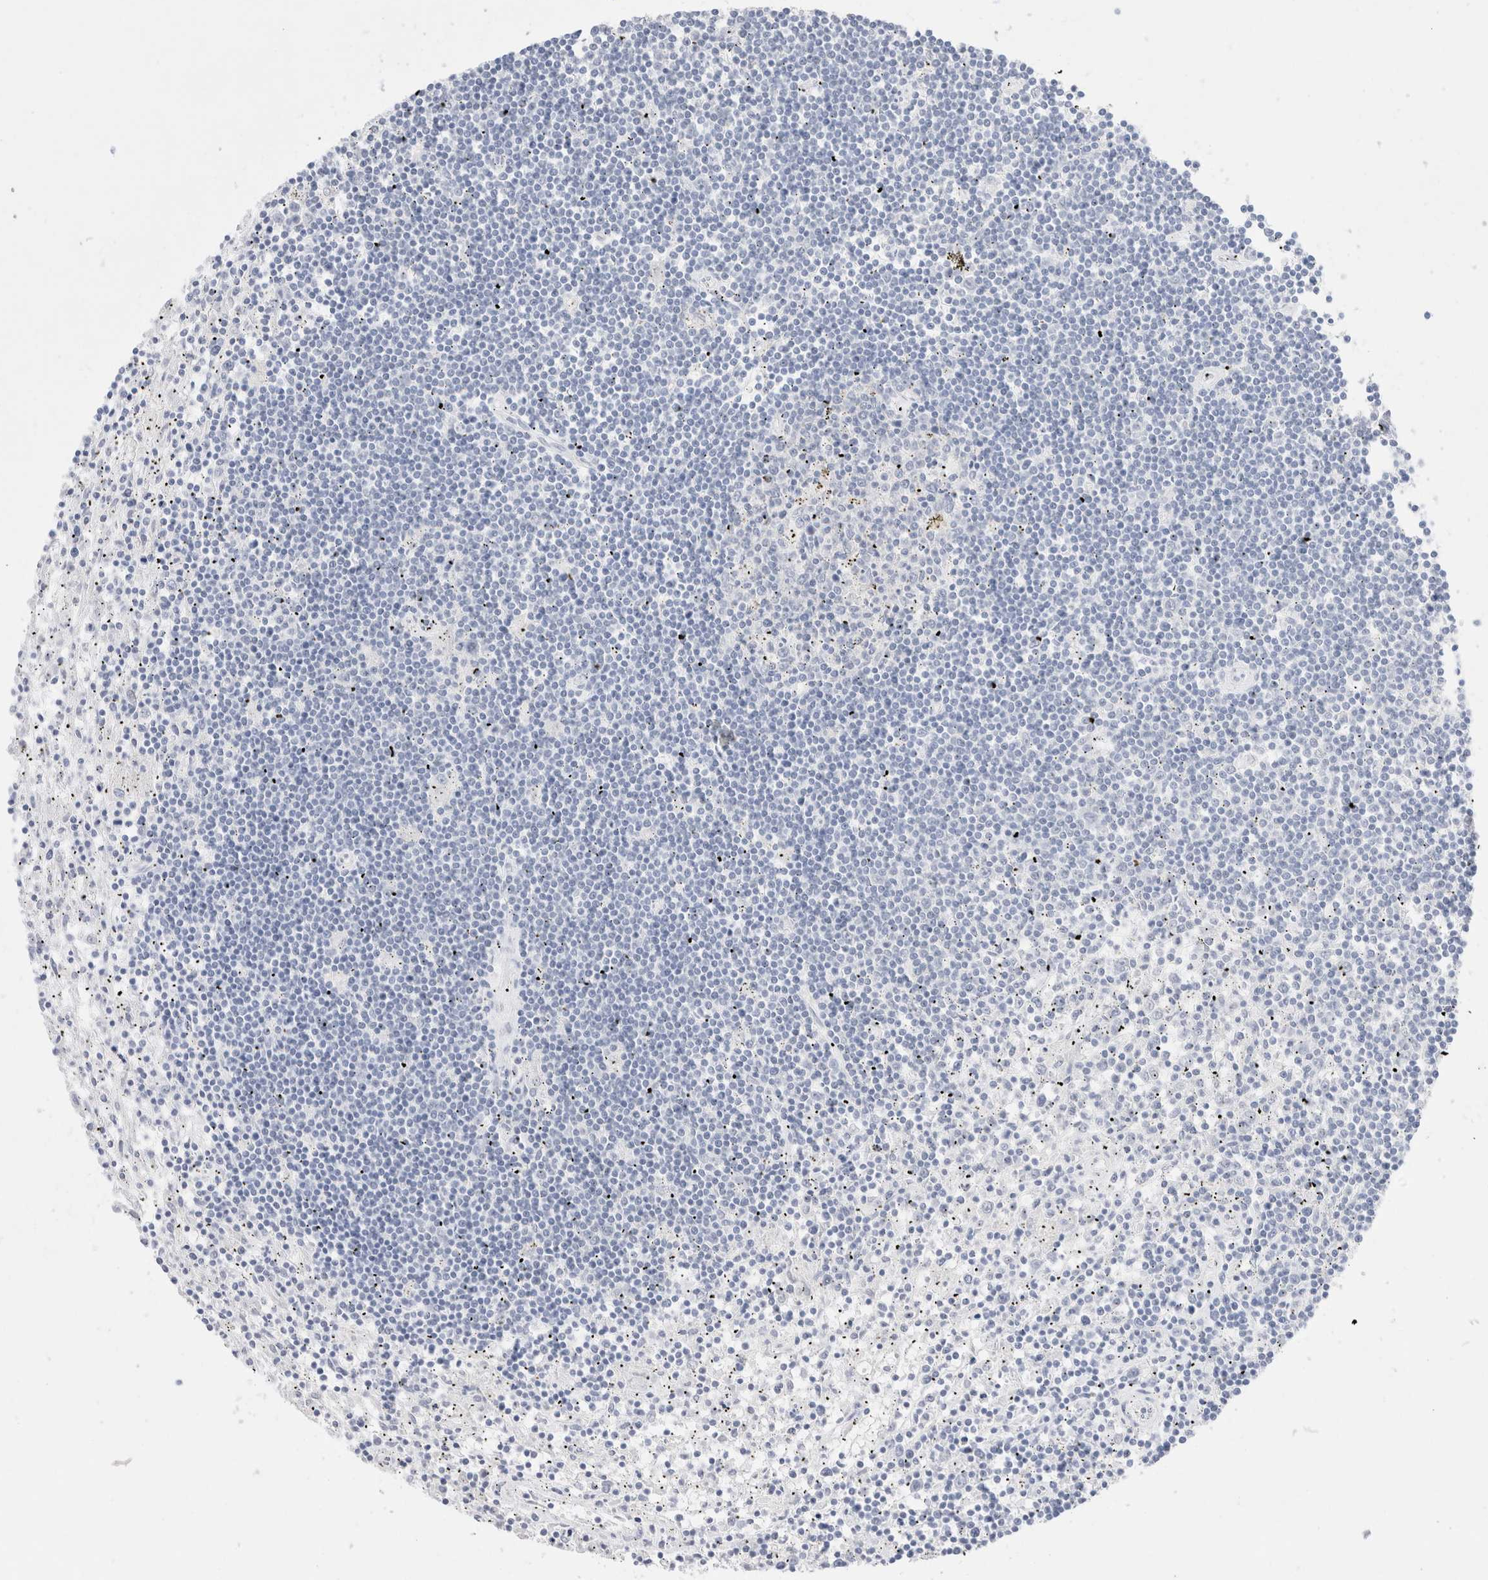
{"staining": {"intensity": "negative", "quantity": "none", "location": "none"}, "tissue": "lymphoma", "cell_type": "Tumor cells", "image_type": "cancer", "snomed": [{"axis": "morphology", "description": "Malignant lymphoma, non-Hodgkin's type, Low grade"}, {"axis": "topography", "description": "Spleen"}], "caption": "The image displays no significant positivity in tumor cells of lymphoma. Brightfield microscopy of IHC stained with DAB (3,3'-diaminobenzidine) (brown) and hematoxylin (blue), captured at high magnification.", "gene": "EPCAM", "patient": {"sex": "male", "age": 76}}